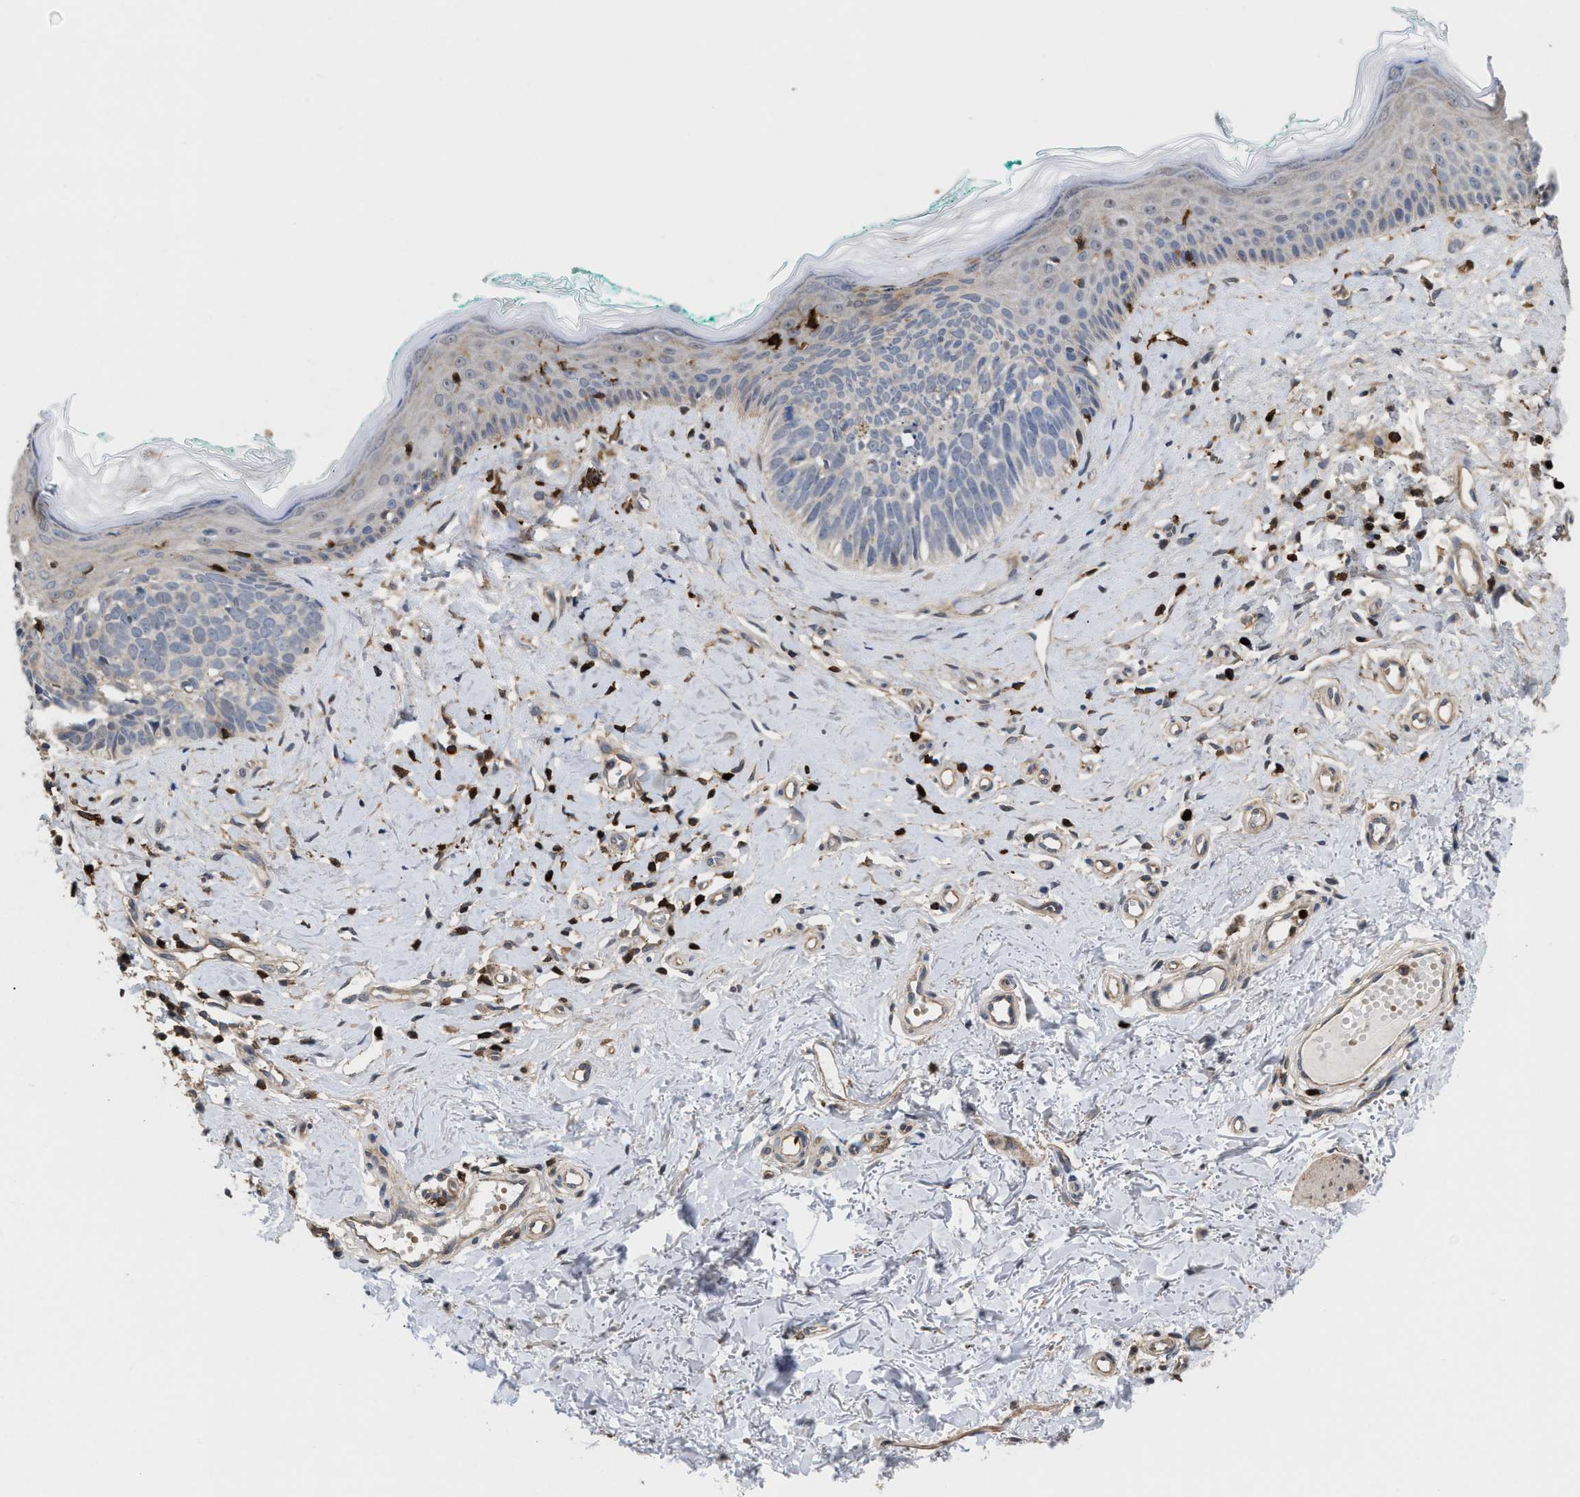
{"staining": {"intensity": "negative", "quantity": "none", "location": "none"}, "tissue": "skin cancer", "cell_type": "Tumor cells", "image_type": "cancer", "snomed": [{"axis": "morphology", "description": "Basal cell carcinoma"}, {"axis": "topography", "description": "Skin"}], "caption": "This is an IHC image of skin basal cell carcinoma. There is no staining in tumor cells.", "gene": "PTPRE", "patient": {"sex": "male", "age": 48}}